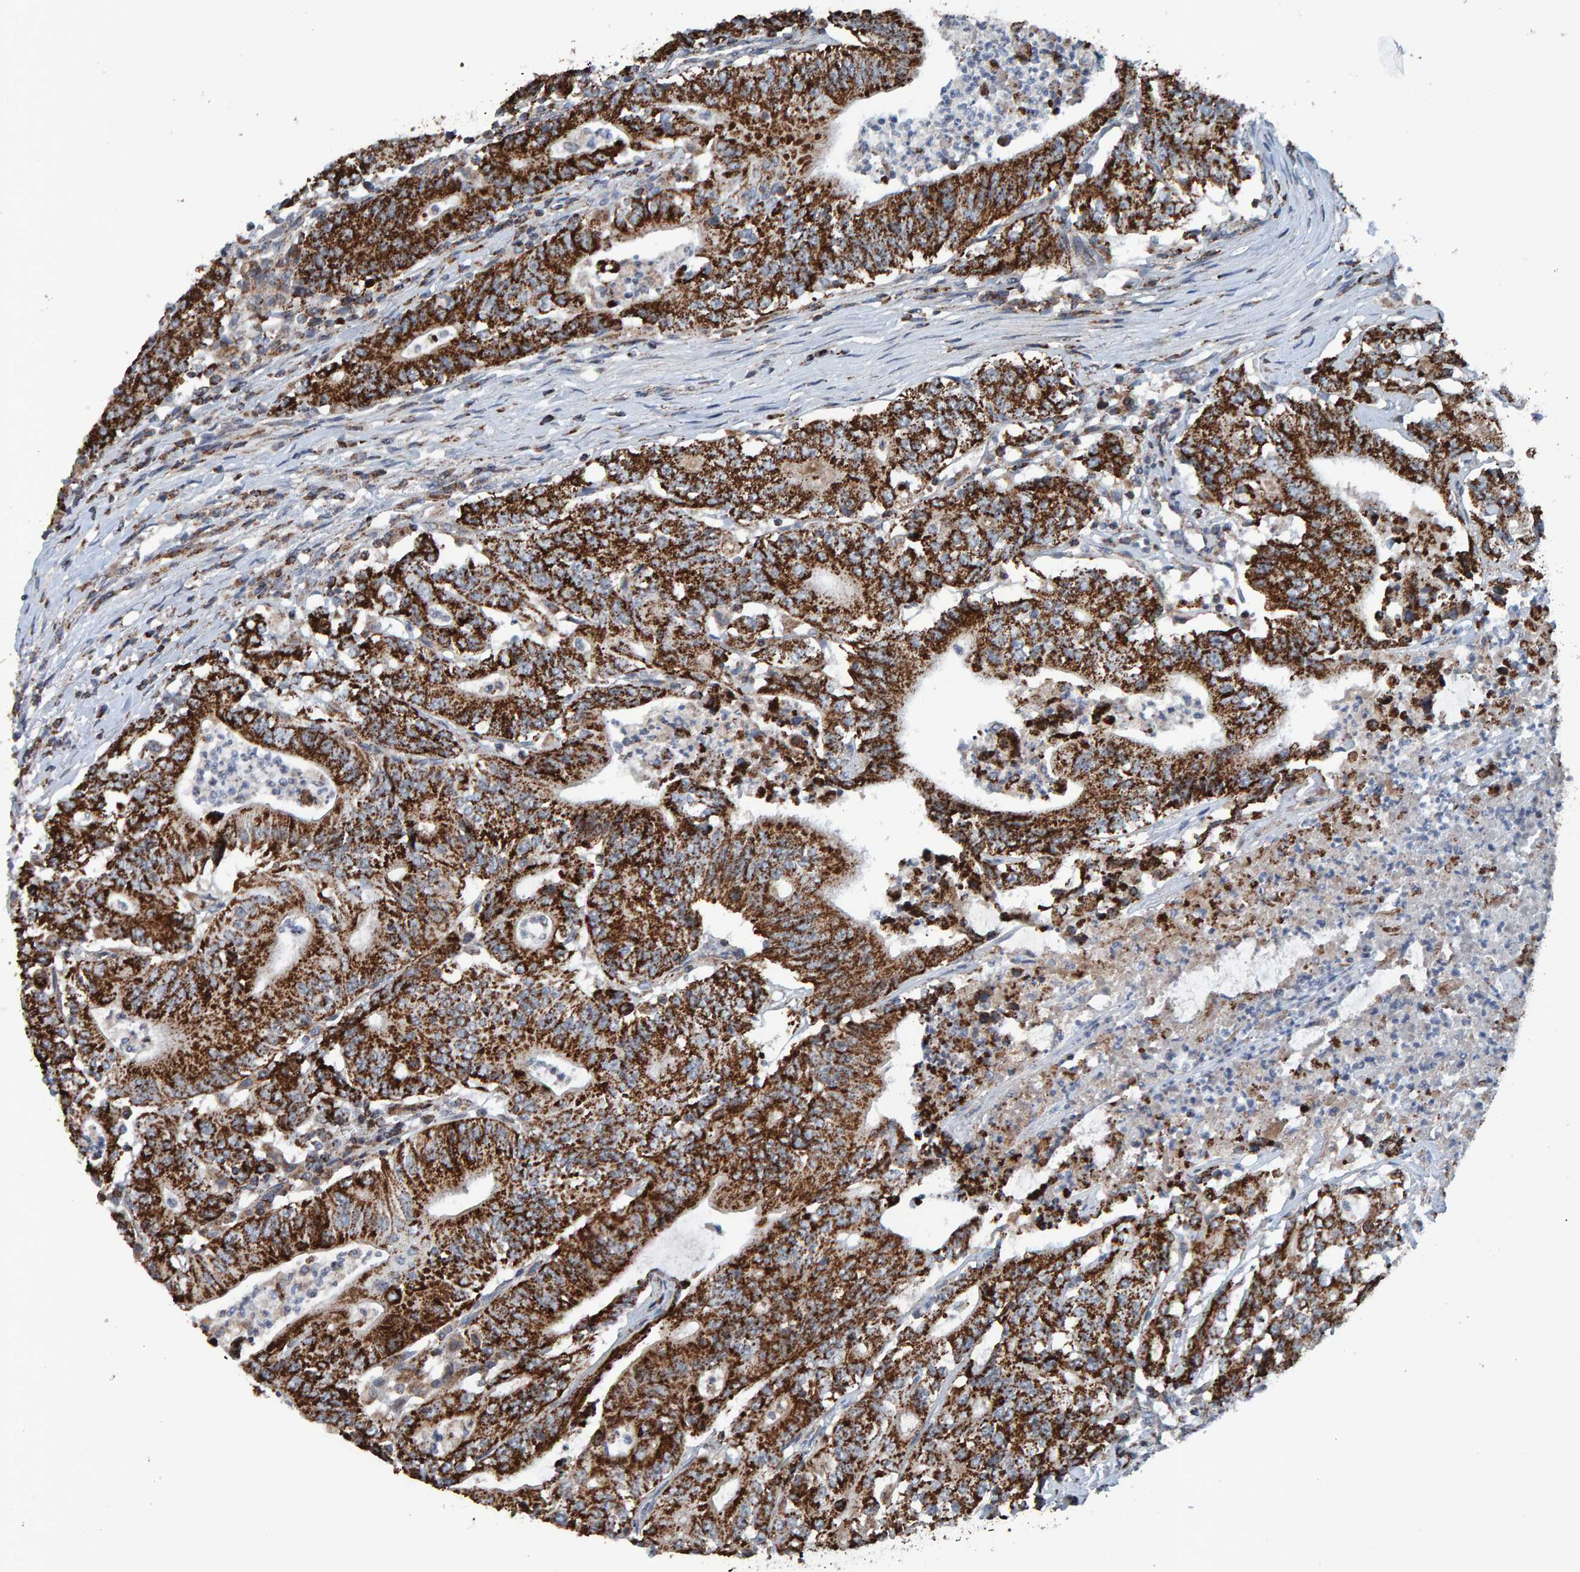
{"staining": {"intensity": "strong", "quantity": ">75%", "location": "cytoplasmic/membranous"}, "tissue": "colorectal cancer", "cell_type": "Tumor cells", "image_type": "cancer", "snomed": [{"axis": "morphology", "description": "Adenocarcinoma, NOS"}, {"axis": "topography", "description": "Colon"}], "caption": "The photomicrograph reveals staining of adenocarcinoma (colorectal), revealing strong cytoplasmic/membranous protein expression (brown color) within tumor cells. (Stains: DAB in brown, nuclei in blue, Microscopy: brightfield microscopy at high magnification).", "gene": "ZNF48", "patient": {"sex": "female", "age": 77}}